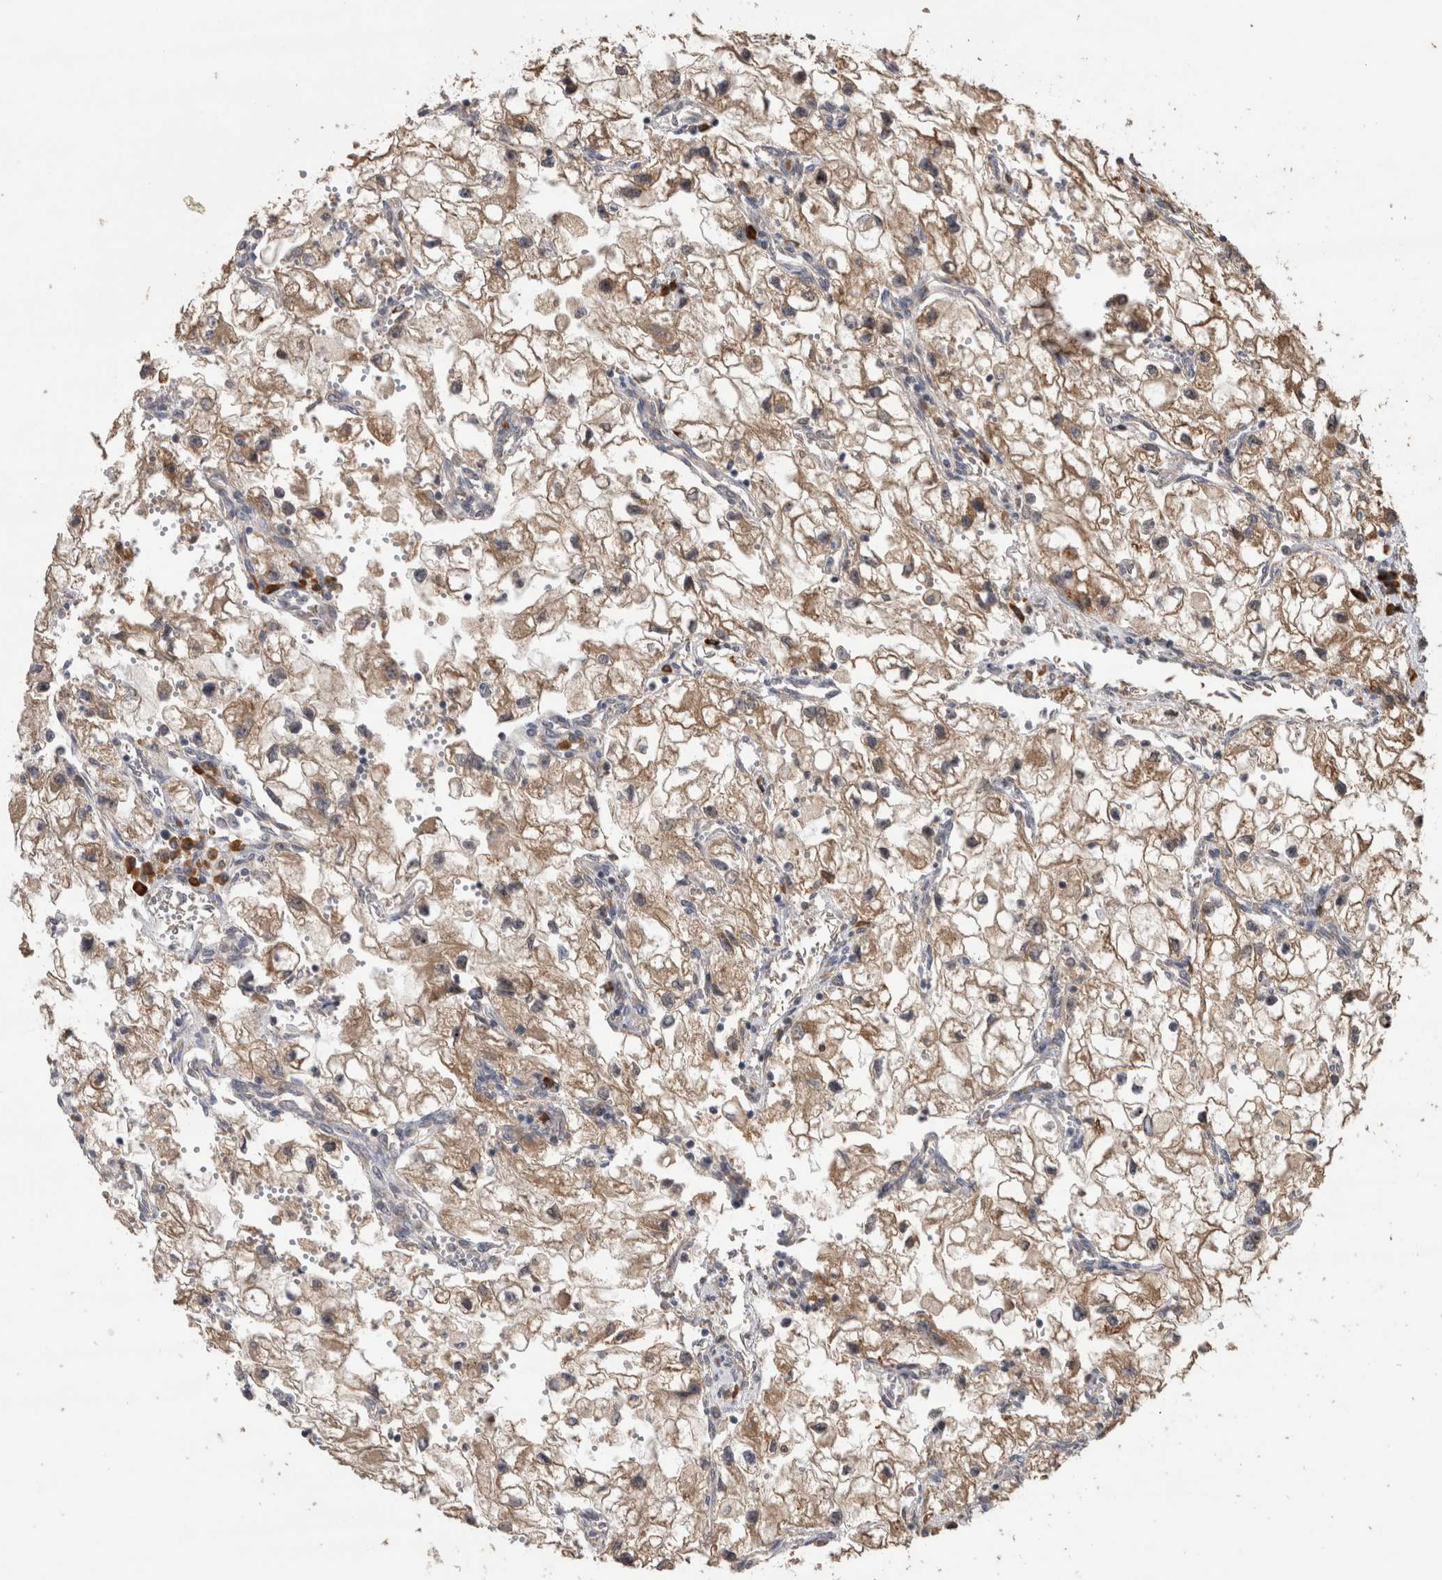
{"staining": {"intensity": "moderate", "quantity": ">75%", "location": "cytoplasmic/membranous"}, "tissue": "renal cancer", "cell_type": "Tumor cells", "image_type": "cancer", "snomed": [{"axis": "morphology", "description": "Adenocarcinoma, NOS"}, {"axis": "topography", "description": "Kidney"}], "caption": "Protein expression analysis of adenocarcinoma (renal) demonstrates moderate cytoplasmic/membranous staining in approximately >75% of tumor cells.", "gene": "TBCE", "patient": {"sex": "female", "age": 70}}